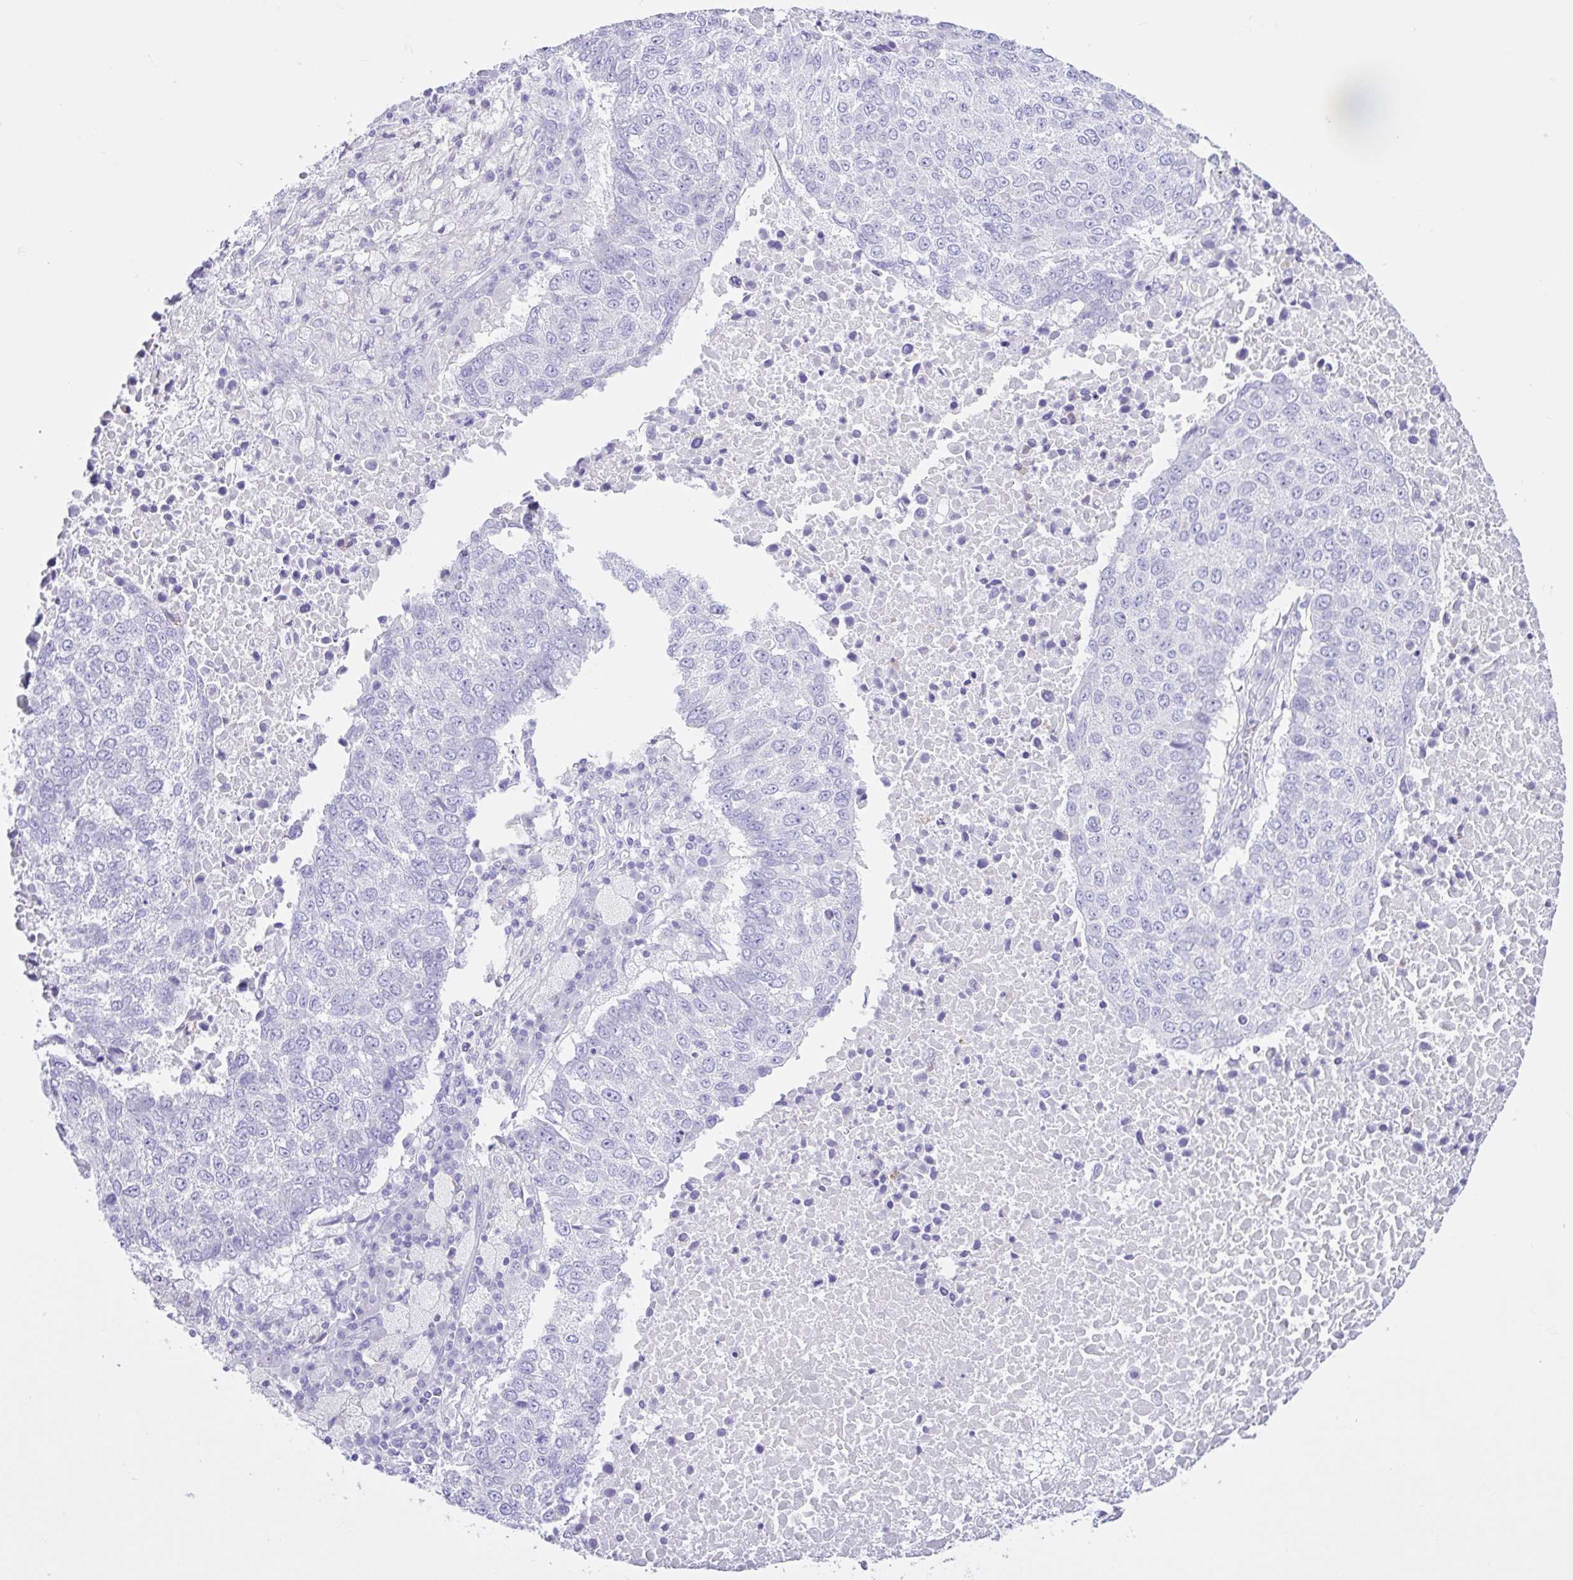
{"staining": {"intensity": "negative", "quantity": "none", "location": "none"}, "tissue": "lung cancer", "cell_type": "Tumor cells", "image_type": "cancer", "snomed": [{"axis": "morphology", "description": "Squamous cell carcinoma, NOS"}, {"axis": "topography", "description": "Lung"}], "caption": "Immunohistochemistry histopathology image of lung cancer stained for a protein (brown), which reveals no staining in tumor cells. Brightfield microscopy of IHC stained with DAB (3,3'-diaminobenzidine) (brown) and hematoxylin (blue), captured at high magnification.", "gene": "CYP19A1", "patient": {"sex": "male", "age": 73}}